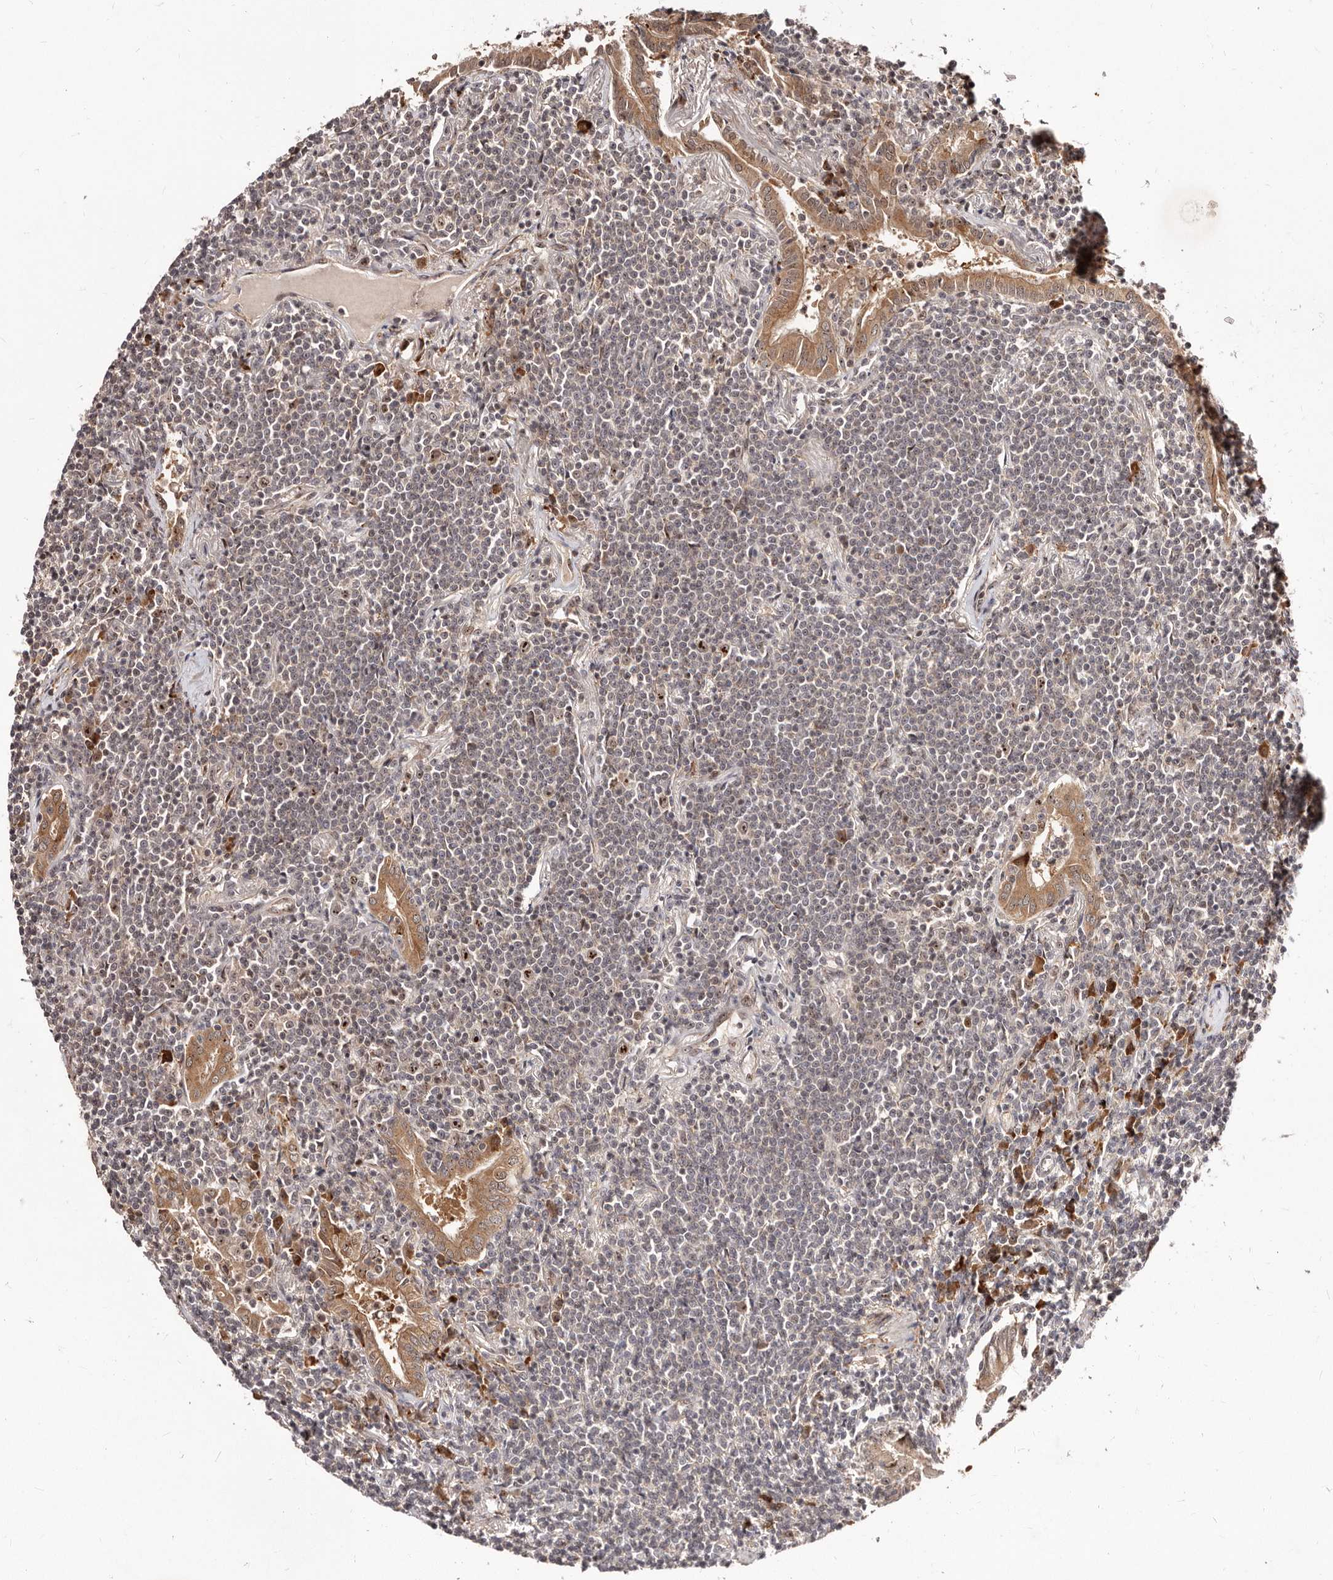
{"staining": {"intensity": "negative", "quantity": "none", "location": "none"}, "tissue": "lymphoma", "cell_type": "Tumor cells", "image_type": "cancer", "snomed": [{"axis": "morphology", "description": "Malignant lymphoma, non-Hodgkin's type, Low grade"}, {"axis": "topography", "description": "Lung"}], "caption": "A high-resolution histopathology image shows IHC staining of lymphoma, which exhibits no significant expression in tumor cells.", "gene": "APOL6", "patient": {"sex": "female", "age": 71}}